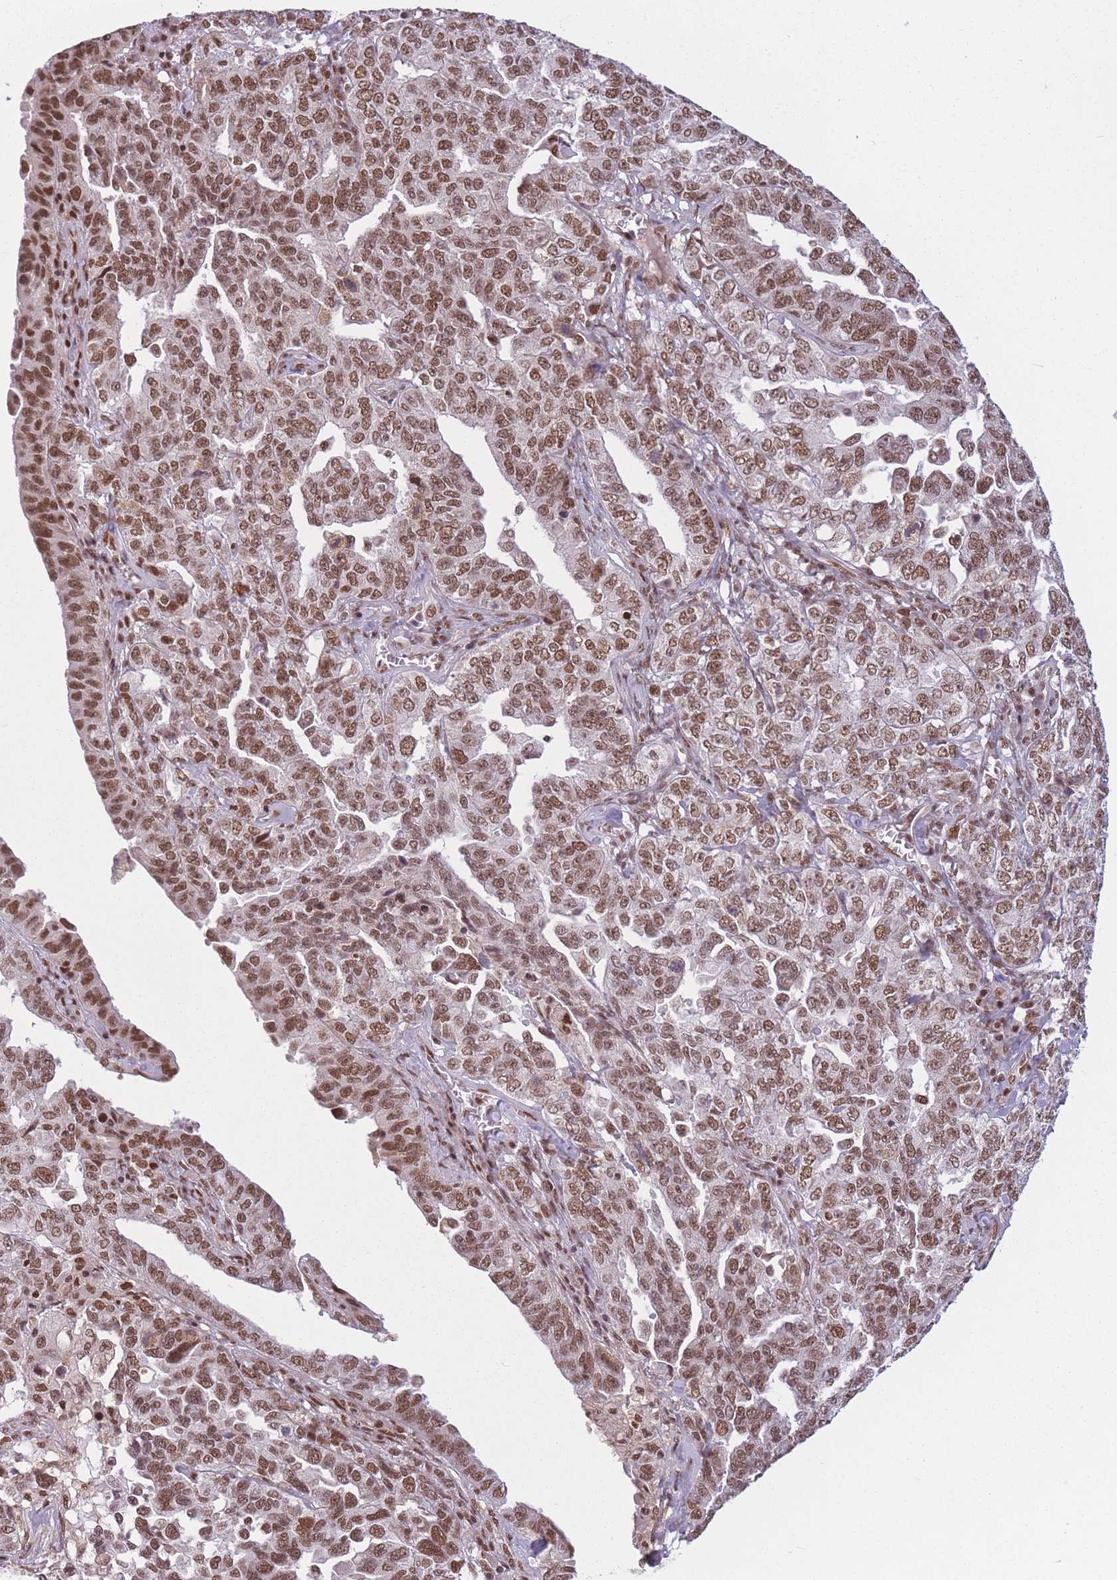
{"staining": {"intensity": "strong", "quantity": ">75%", "location": "nuclear"}, "tissue": "ovarian cancer", "cell_type": "Tumor cells", "image_type": "cancer", "snomed": [{"axis": "morphology", "description": "Carcinoma, endometroid"}, {"axis": "topography", "description": "Ovary"}], "caption": "About >75% of tumor cells in human endometroid carcinoma (ovarian) display strong nuclear protein expression as visualized by brown immunohistochemical staining.", "gene": "SUPT6H", "patient": {"sex": "female", "age": 62}}